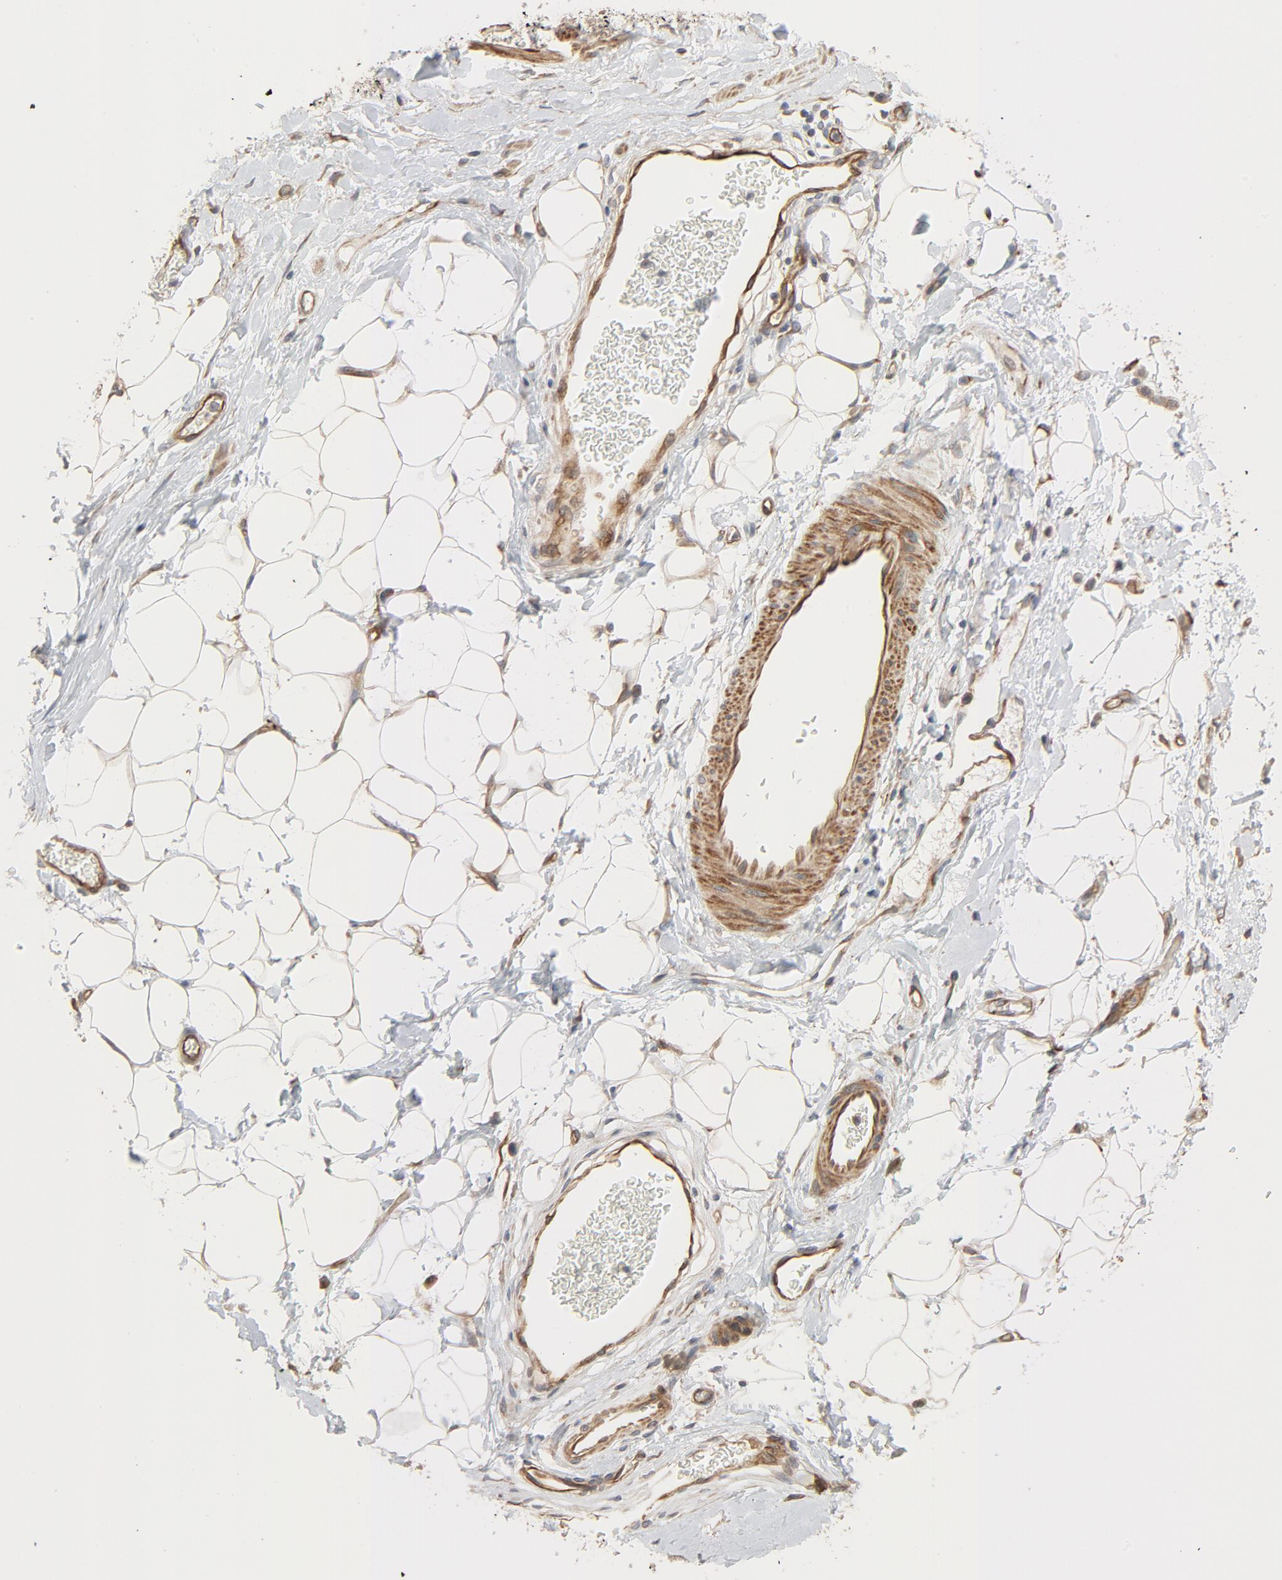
{"staining": {"intensity": "moderate", "quantity": ">75%", "location": "cytoplasmic/membranous"}, "tissue": "adipose tissue", "cell_type": "Adipocytes", "image_type": "normal", "snomed": [{"axis": "morphology", "description": "Normal tissue, NOS"}, {"axis": "morphology", "description": "Urothelial carcinoma, High grade"}, {"axis": "topography", "description": "Vascular tissue"}, {"axis": "topography", "description": "Urinary bladder"}], "caption": "A high-resolution micrograph shows IHC staining of benign adipose tissue, which demonstrates moderate cytoplasmic/membranous positivity in approximately >75% of adipocytes. The staining was performed using DAB (3,3'-diaminobenzidine), with brown indicating positive protein expression. Nuclei are stained blue with hematoxylin.", "gene": "TRIOBP", "patient": {"sex": "female", "age": 56}}